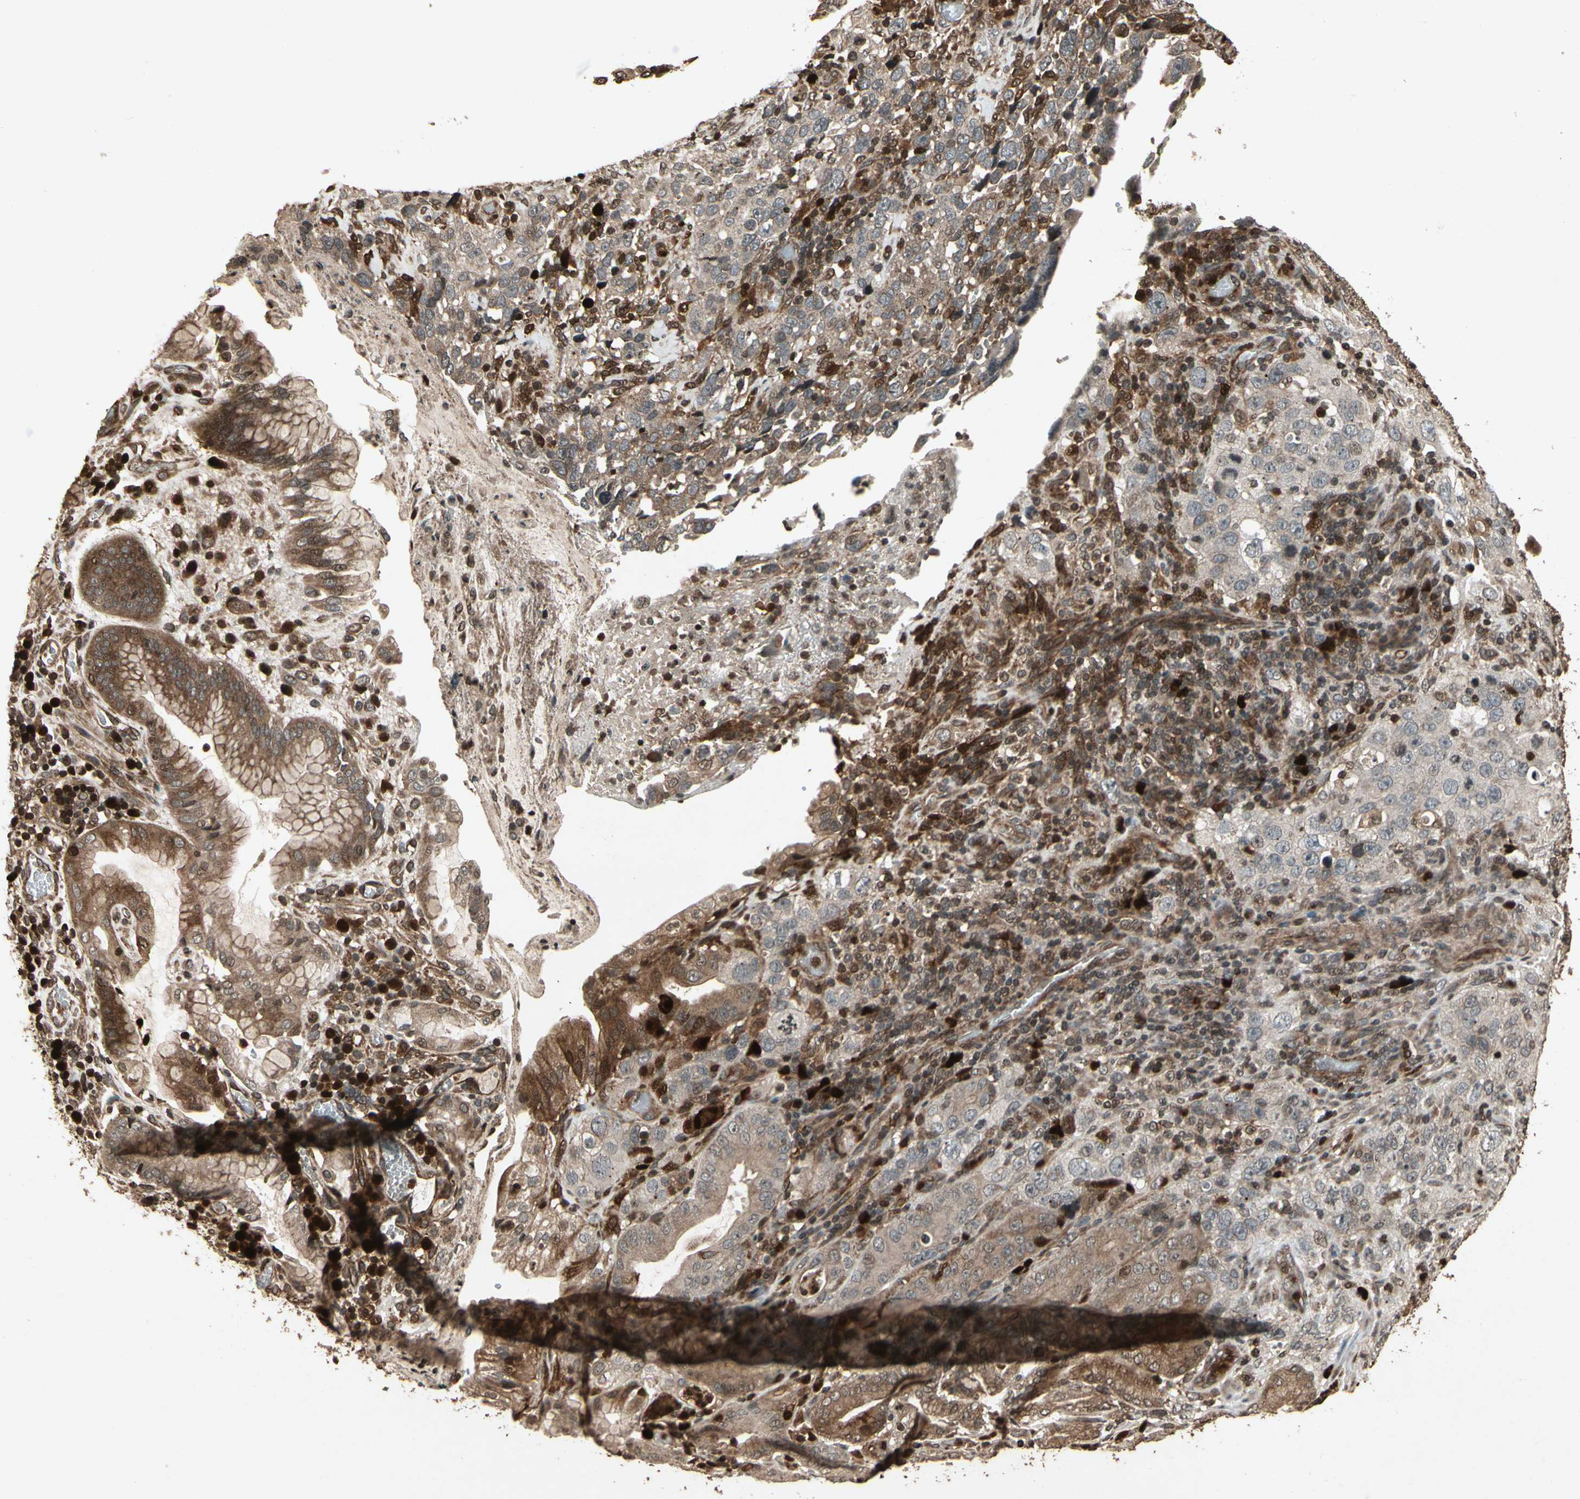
{"staining": {"intensity": "moderate", "quantity": ">75%", "location": "cytoplasmic/membranous"}, "tissue": "stomach cancer", "cell_type": "Tumor cells", "image_type": "cancer", "snomed": [{"axis": "morphology", "description": "Normal tissue, NOS"}, {"axis": "morphology", "description": "Adenocarcinoma, NOS"}, {"axis": "topography", "description": "Stomach"}], "caption": "This micrograph reveals immunohistochemistry staining of human stomach cancer, with medium moderate cytoplasmic/membranous staining in about >75% of tumor cells.", "gene": "GLRX", "patient": {"sex": "male", "age": 48}}